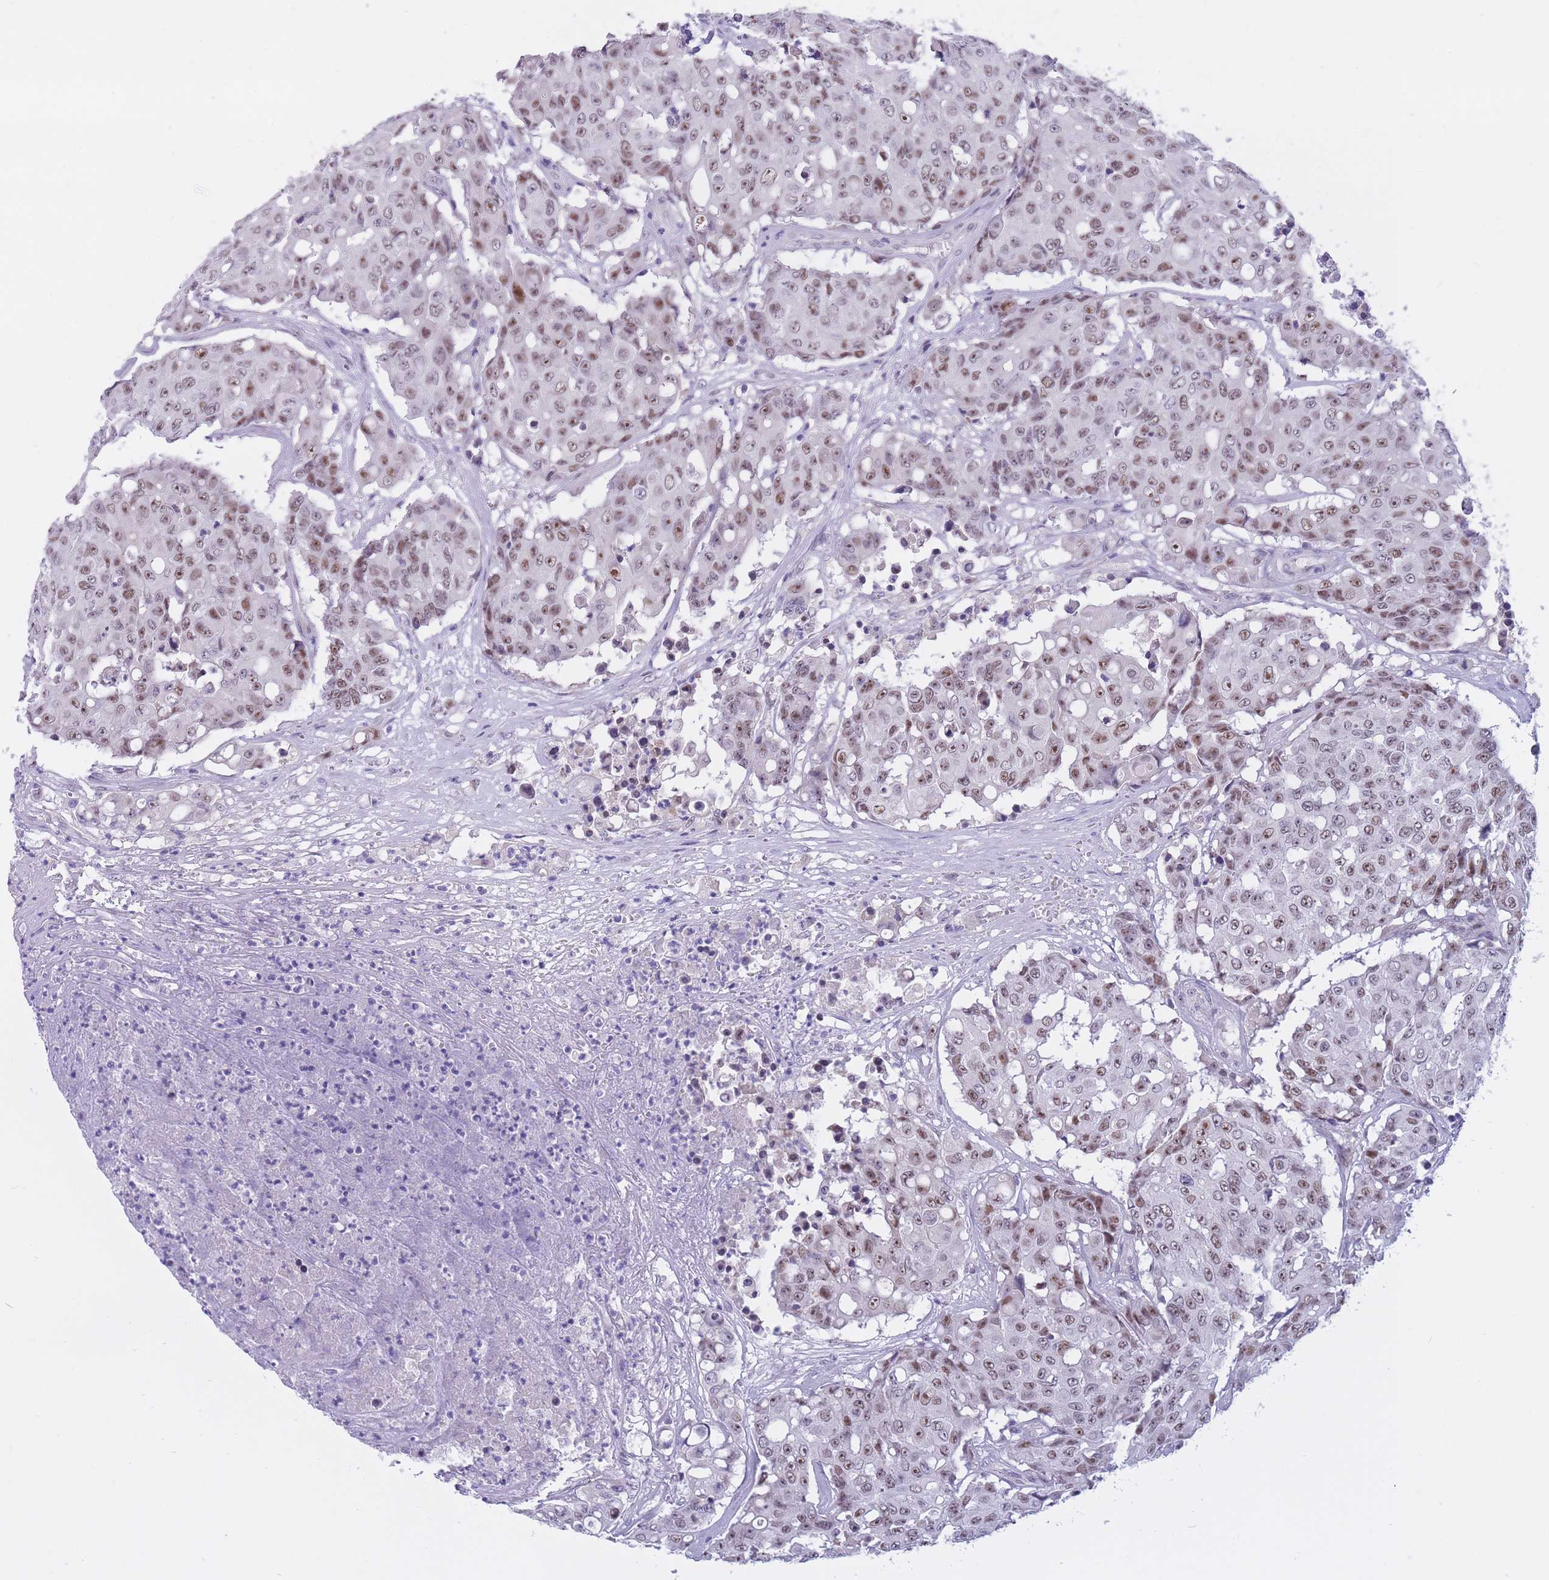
{"staining": {"intensity": "moderate", "quantity": ">75%", "location": "nuclear"}, "tissue": "colorectal cancer", "cell_type": "Tumor cells", "image_type": "cancer", "snomed": [{"axis": "morphology", "description": "Adenocarcinoma, NOS"}, {"axis": "topography", "description": "Colon"}], "caption": "Tumor cells exhibit medium levels of moderate nuclear positivity in approximately >75% of cells in colorectal adenocarcinoma. The staining was performed using DAB, with brown indicating positive protein expression. Nuclei are stained blue with hematoxylin.", "gene": "BOP1", "patient": {"sex": "male", "age": 51}}